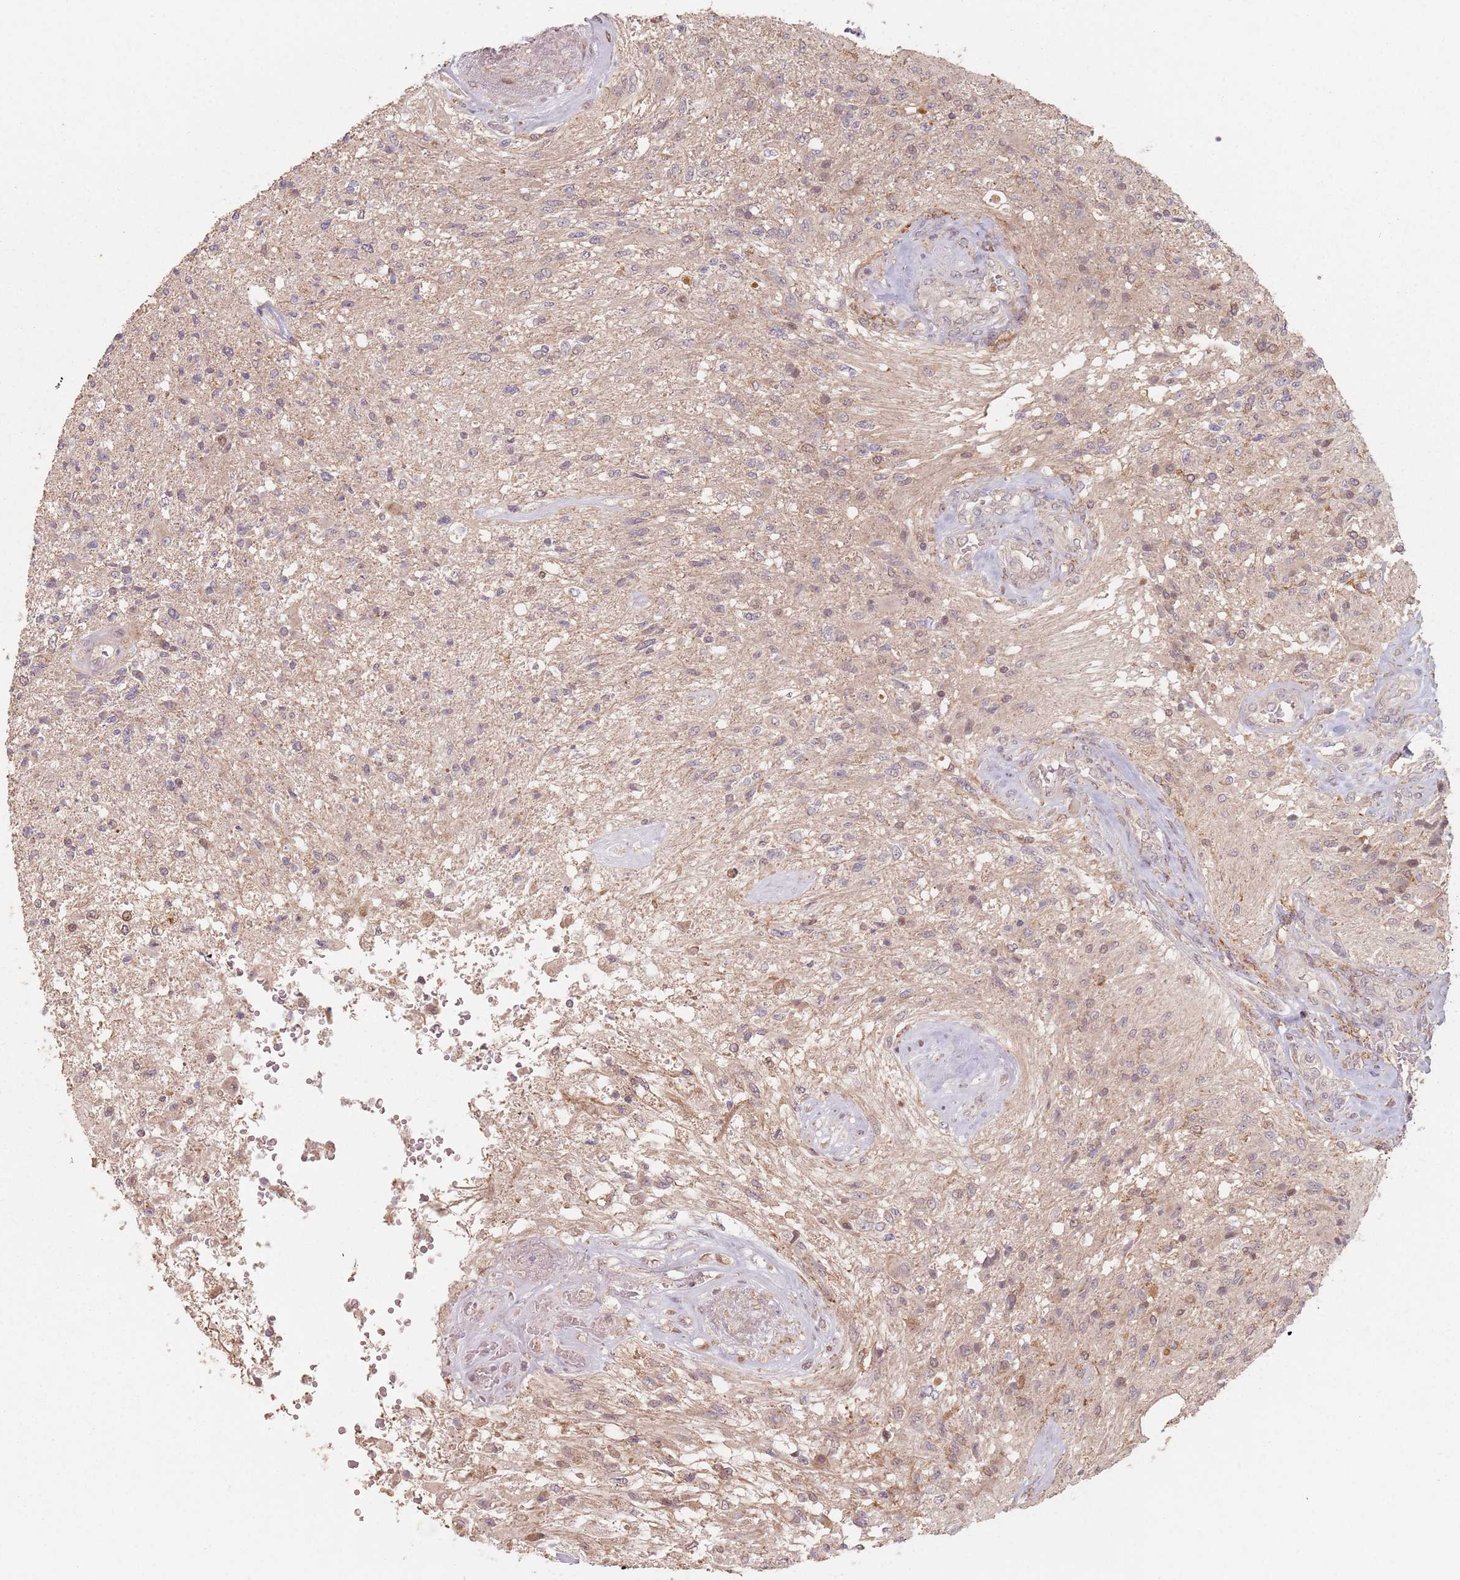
{"staining": {"intensity": "weak", "quantity": "25%-75%", "location": "cytoplasmic/membranous"}, "tissue": "glioma", "cell_type": "Tumor cells", "image_type": "cancer", "snomed": [{"axis": "morphology", "description": "Glioma, malignant, High grade"}, {"axis": "topography", "description": "Brain"}], "caption": "Immunohistochemical staining of glioma reveals low levels of weak cytoplasmic/membranous protein expression in about 25%-75% of tumor cells.", "gene": "VPS52", "patient": {"sex": "male", "age": 56}}